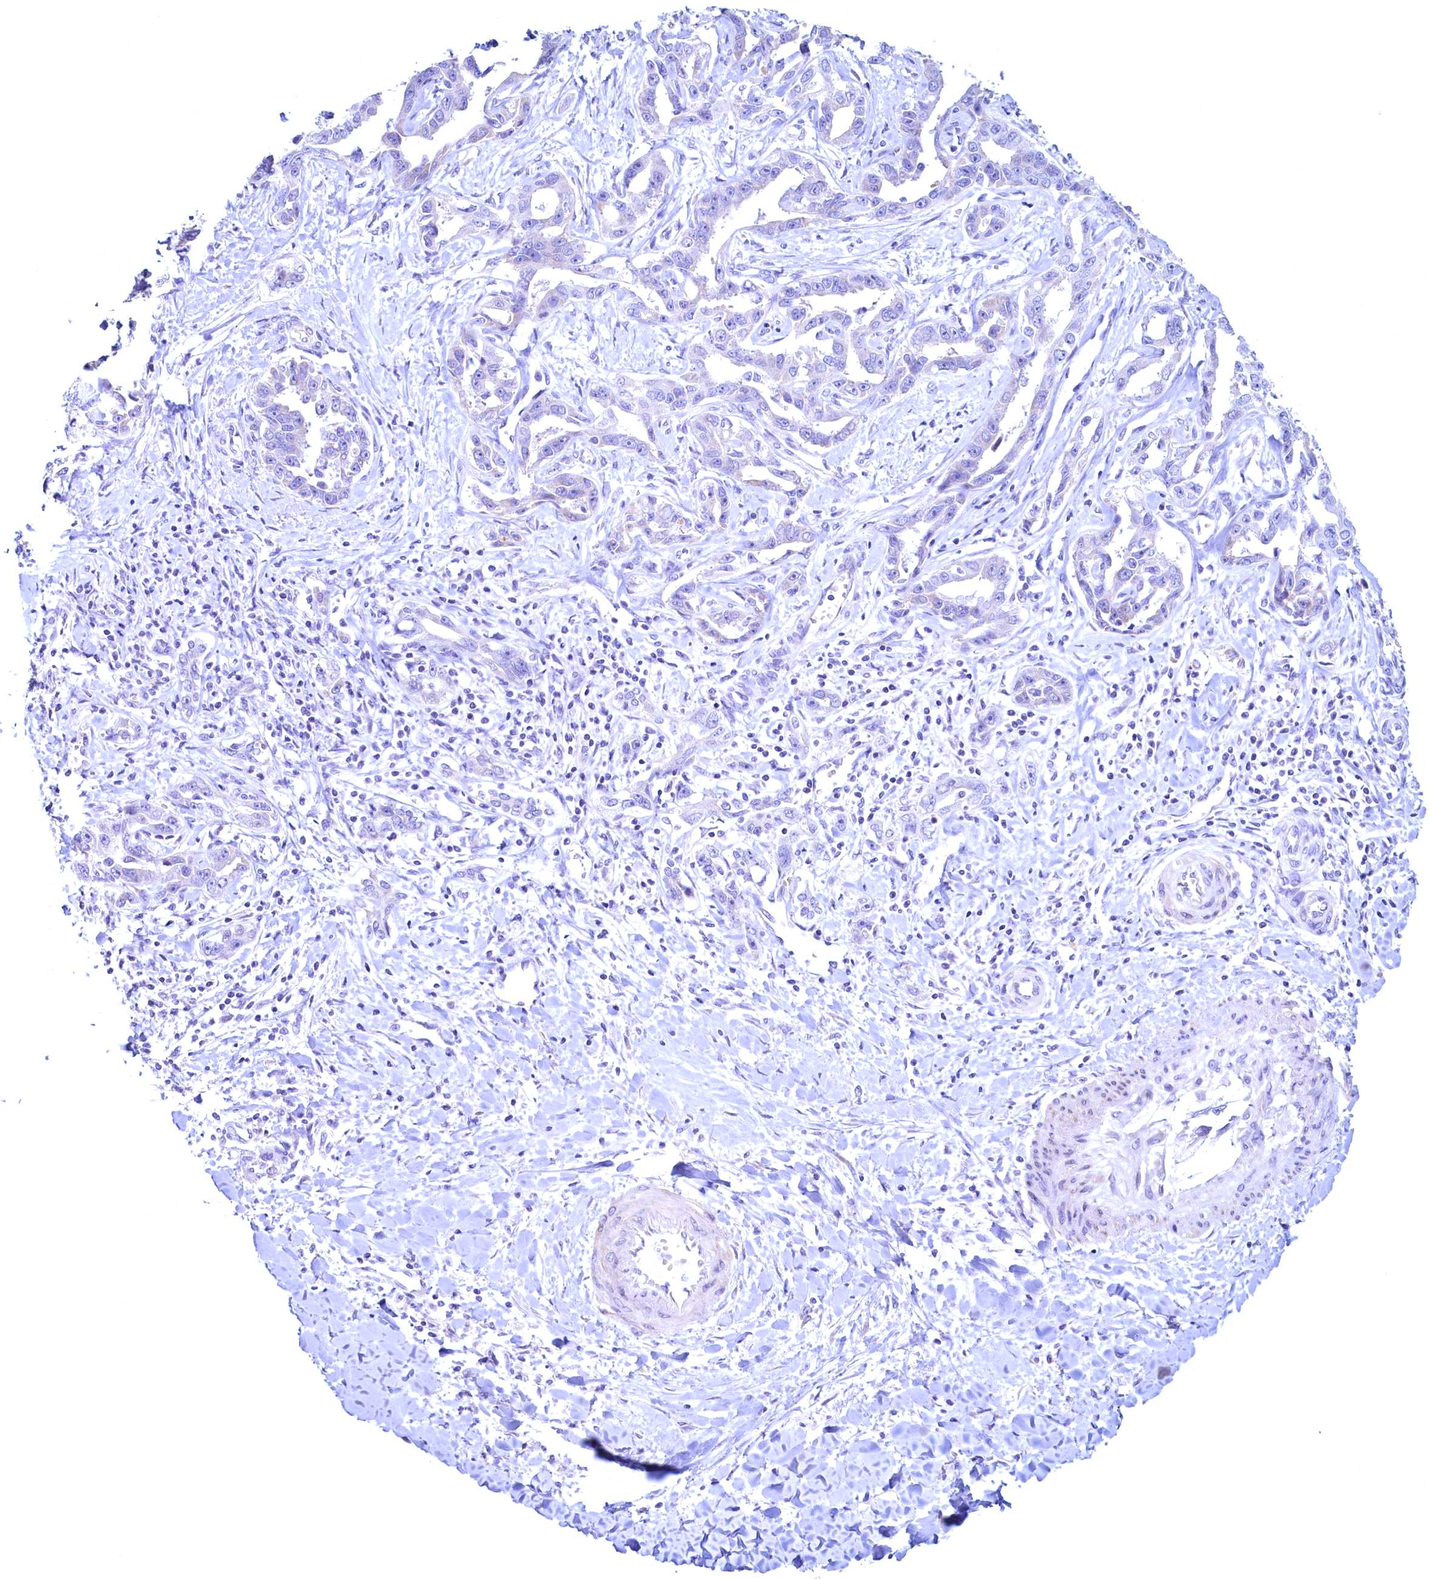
{"staining": {"intensity": "negative", "quantity": "none", "location": "none"}, "tissue": "liver cancer", "cell_type": "Tumor cells", "image_type": "cancer", "snomed": [{"axis": "morphology", "description": "Cholangiocarcinoma"}, {"axis": "topography", "description": "Liver"}], "caption": "An immunohistochemistry histopathology image of liver cancer (cholangiocarcinoma) is shown. There is no staining in tumor cells of liver cancer (cholangiocarcinoma).", "gene": "MAP1LC3A", "patient": {"sex": "male", "age": 59}}